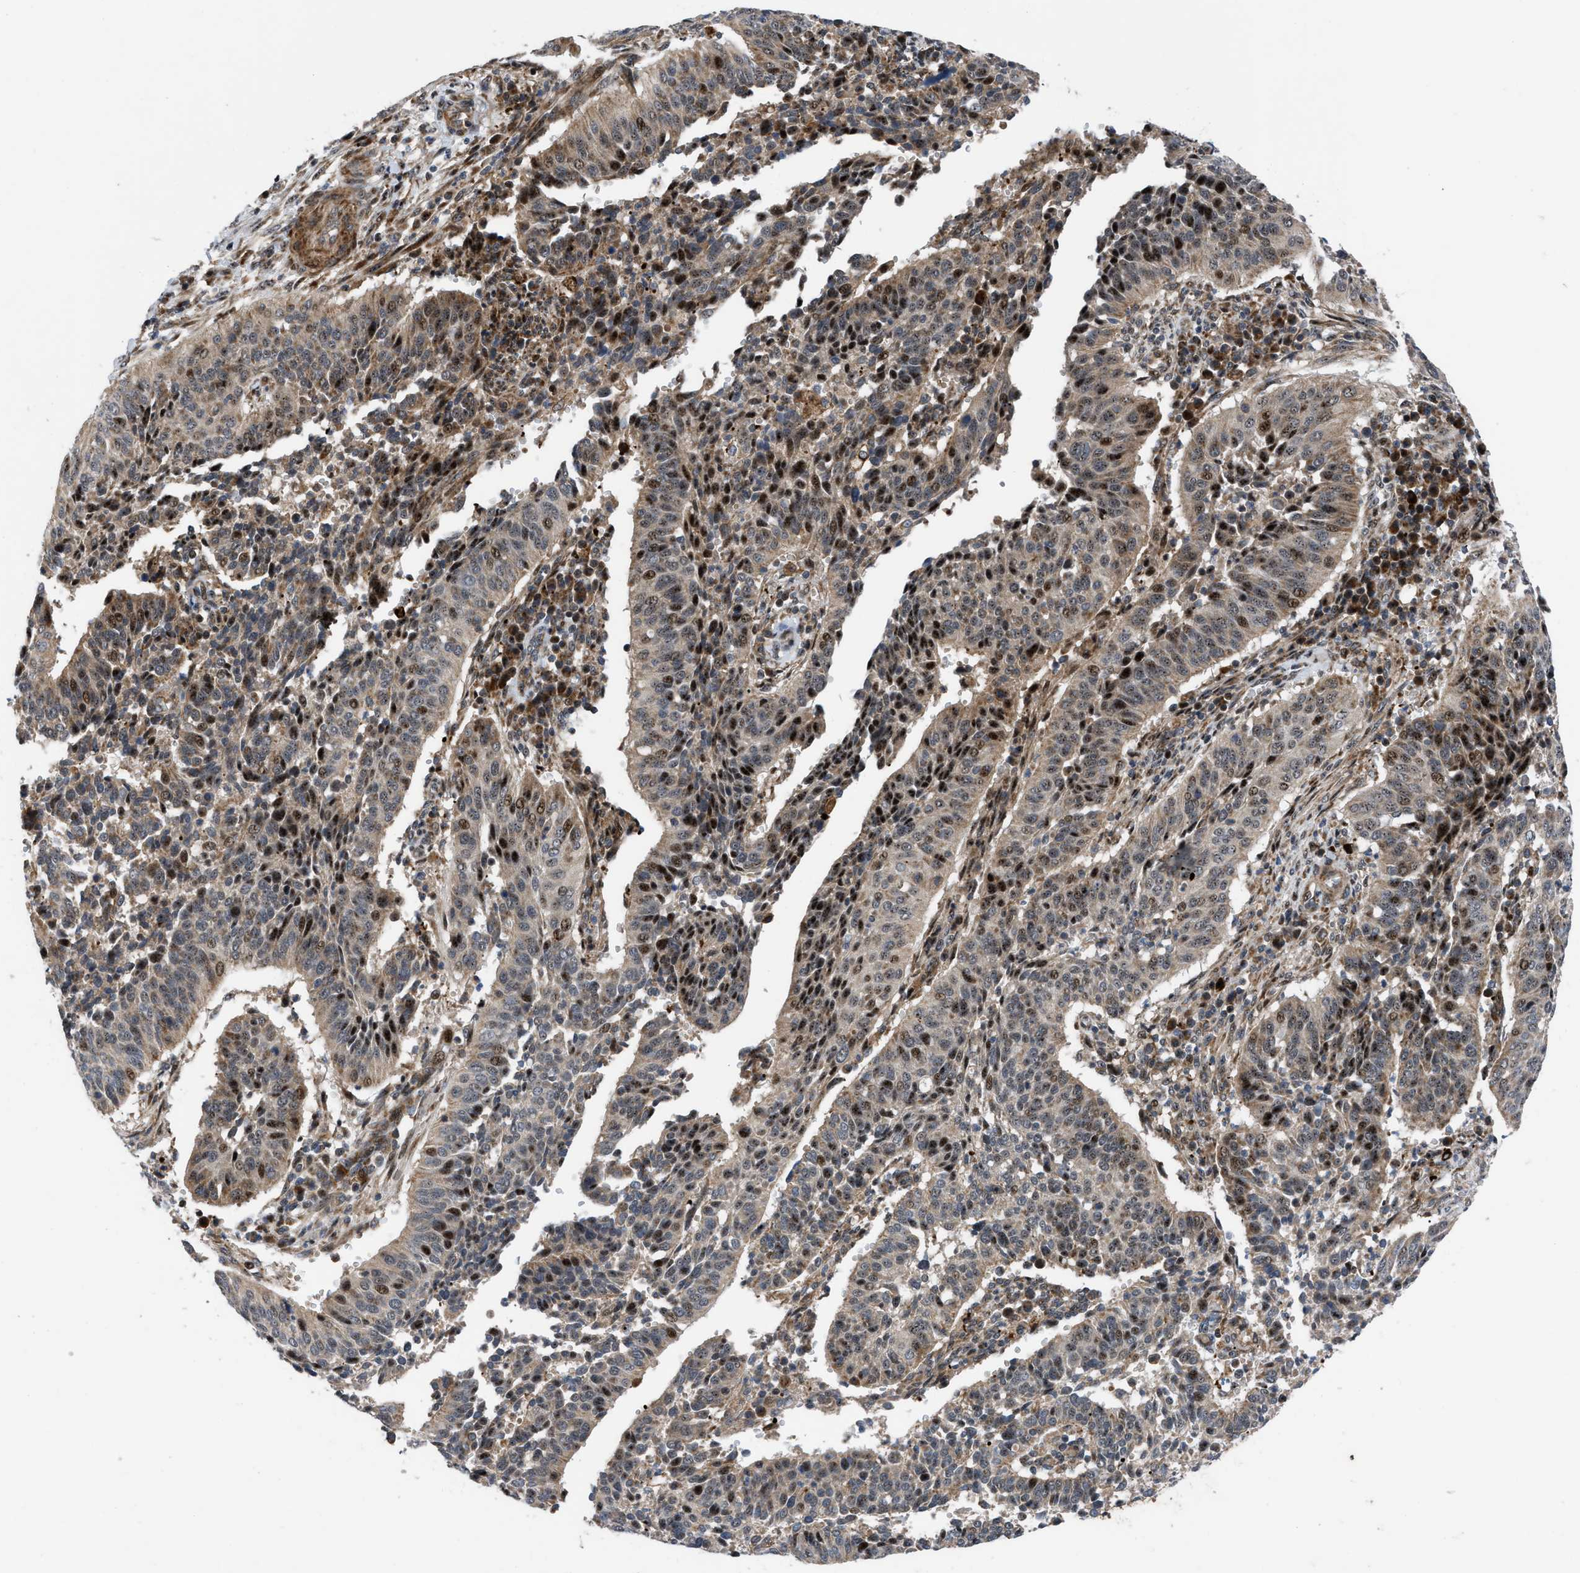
{"staining": {"intensity": "weak", "quantity": ">75%", "location": "cytoplasmic/membranous"}, "tissue": "cervical cancer", "cell_type": "Tumor cells", "image_type": "cancer", "snomed": [{"axis": "morphology", "description": "Normal tissue, NOS"}, {"axis": "morphology", "description": "Squamous cell carcinoma, NOS"}, {"axis": "topography", "description": "Cervix"}], "caption": "Immunohistochemical staining of human cervical squamous cell carcinoma demonstrates low levels of weak cytoplasmic/membranous positivity in about >75% of tumor cells.", "gene": "AP3M2", "patient": {"sex": "female", "age": 39}}